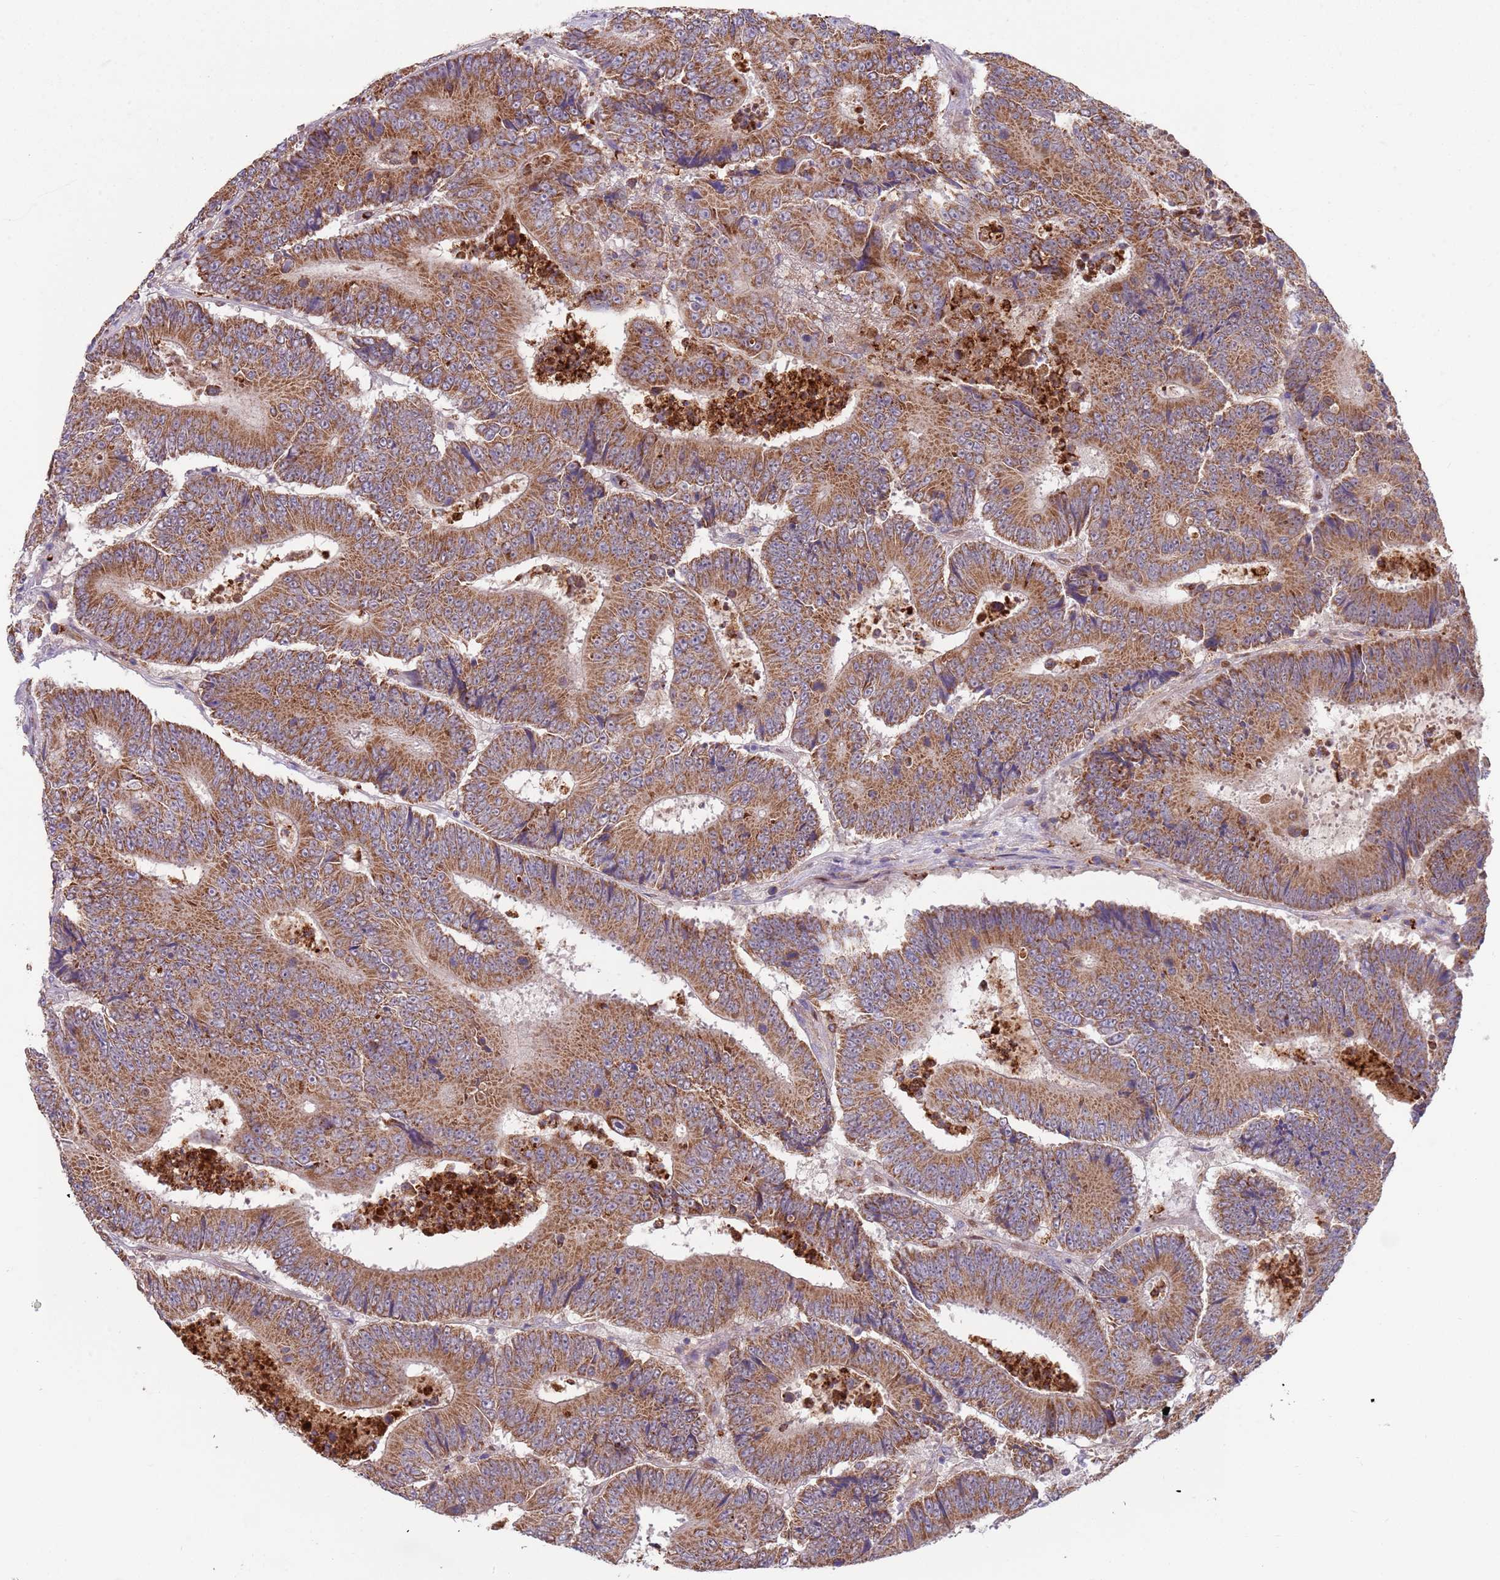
{"staining": {"intensity": "moderate", "quantity": ">75%", "location": "cytoplasmic/membranous"}, "tissue": "colorectal cancer", "cell_type": "Tumor cells", "image_type": "cancer", "snomed": [{"axis": "morphology", "description": "Adenocarcinoma, NOS"}, {"axis": "topography", "description": "Colon"}], "caption": "Human adenocarcinoma (colorectal) stained with a protein marker exhibits moderate staining in tumor cells.", "gene": "DDT", "patient": {"sex": "male", "age": 83}}